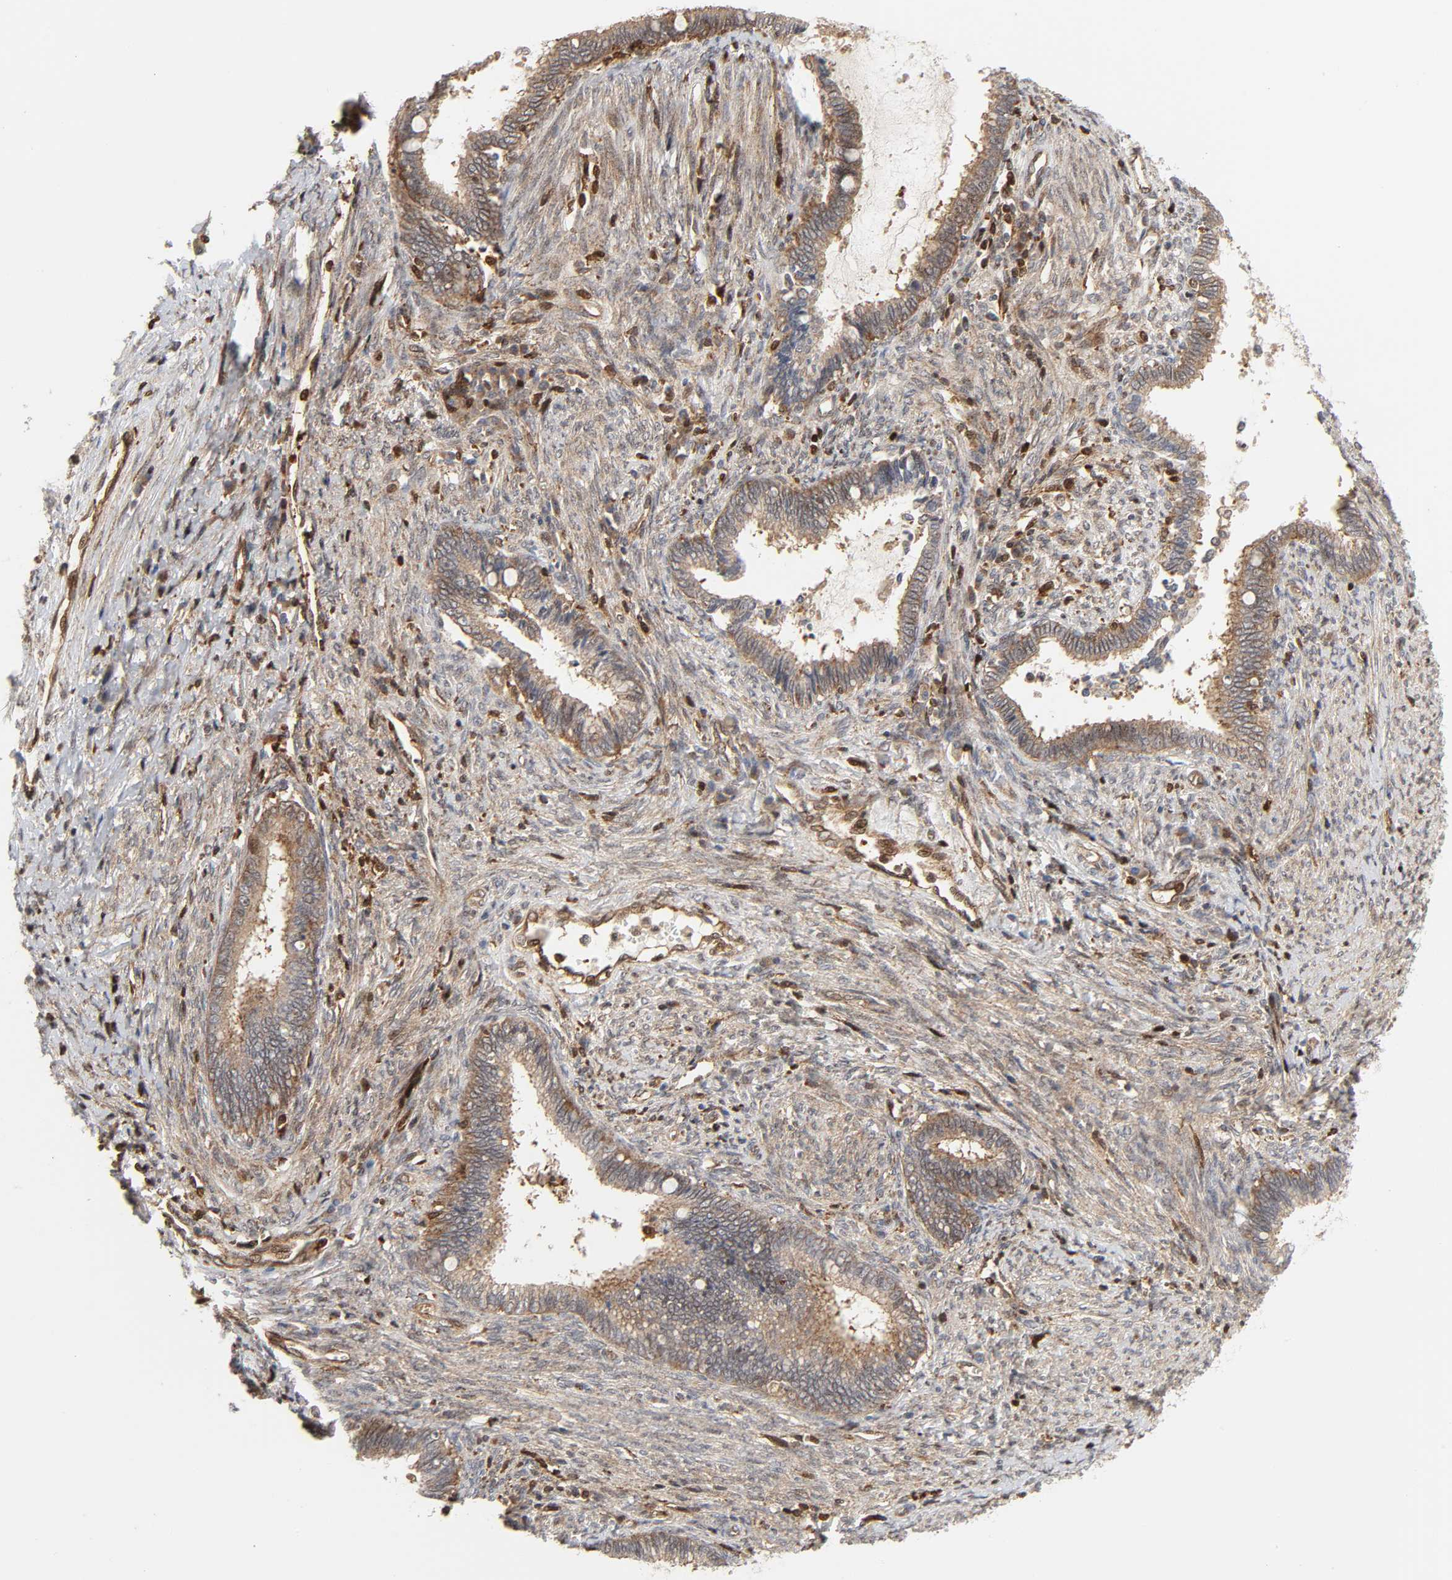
{"staining": {"intensity": "weak", "quantity": ">75%", "location": "cytoplasmic/membranous"}, "tissue": "cervical cancer", "cell_type": "Tumor cells", "image_type": "cancer", "snomed": [{"axis": "morphology", "description": "Adenocarcinoma, NOS"}, {"axis": "topography", "description": "Cervix"}], "caption": "A brown stain labels weak cytoplasmic/membranous staining of a protein in adenocarcinoma (cervical) tumor cells.", "gene": "MAPK1", "patient": {"sex": "female", "age": 44}}